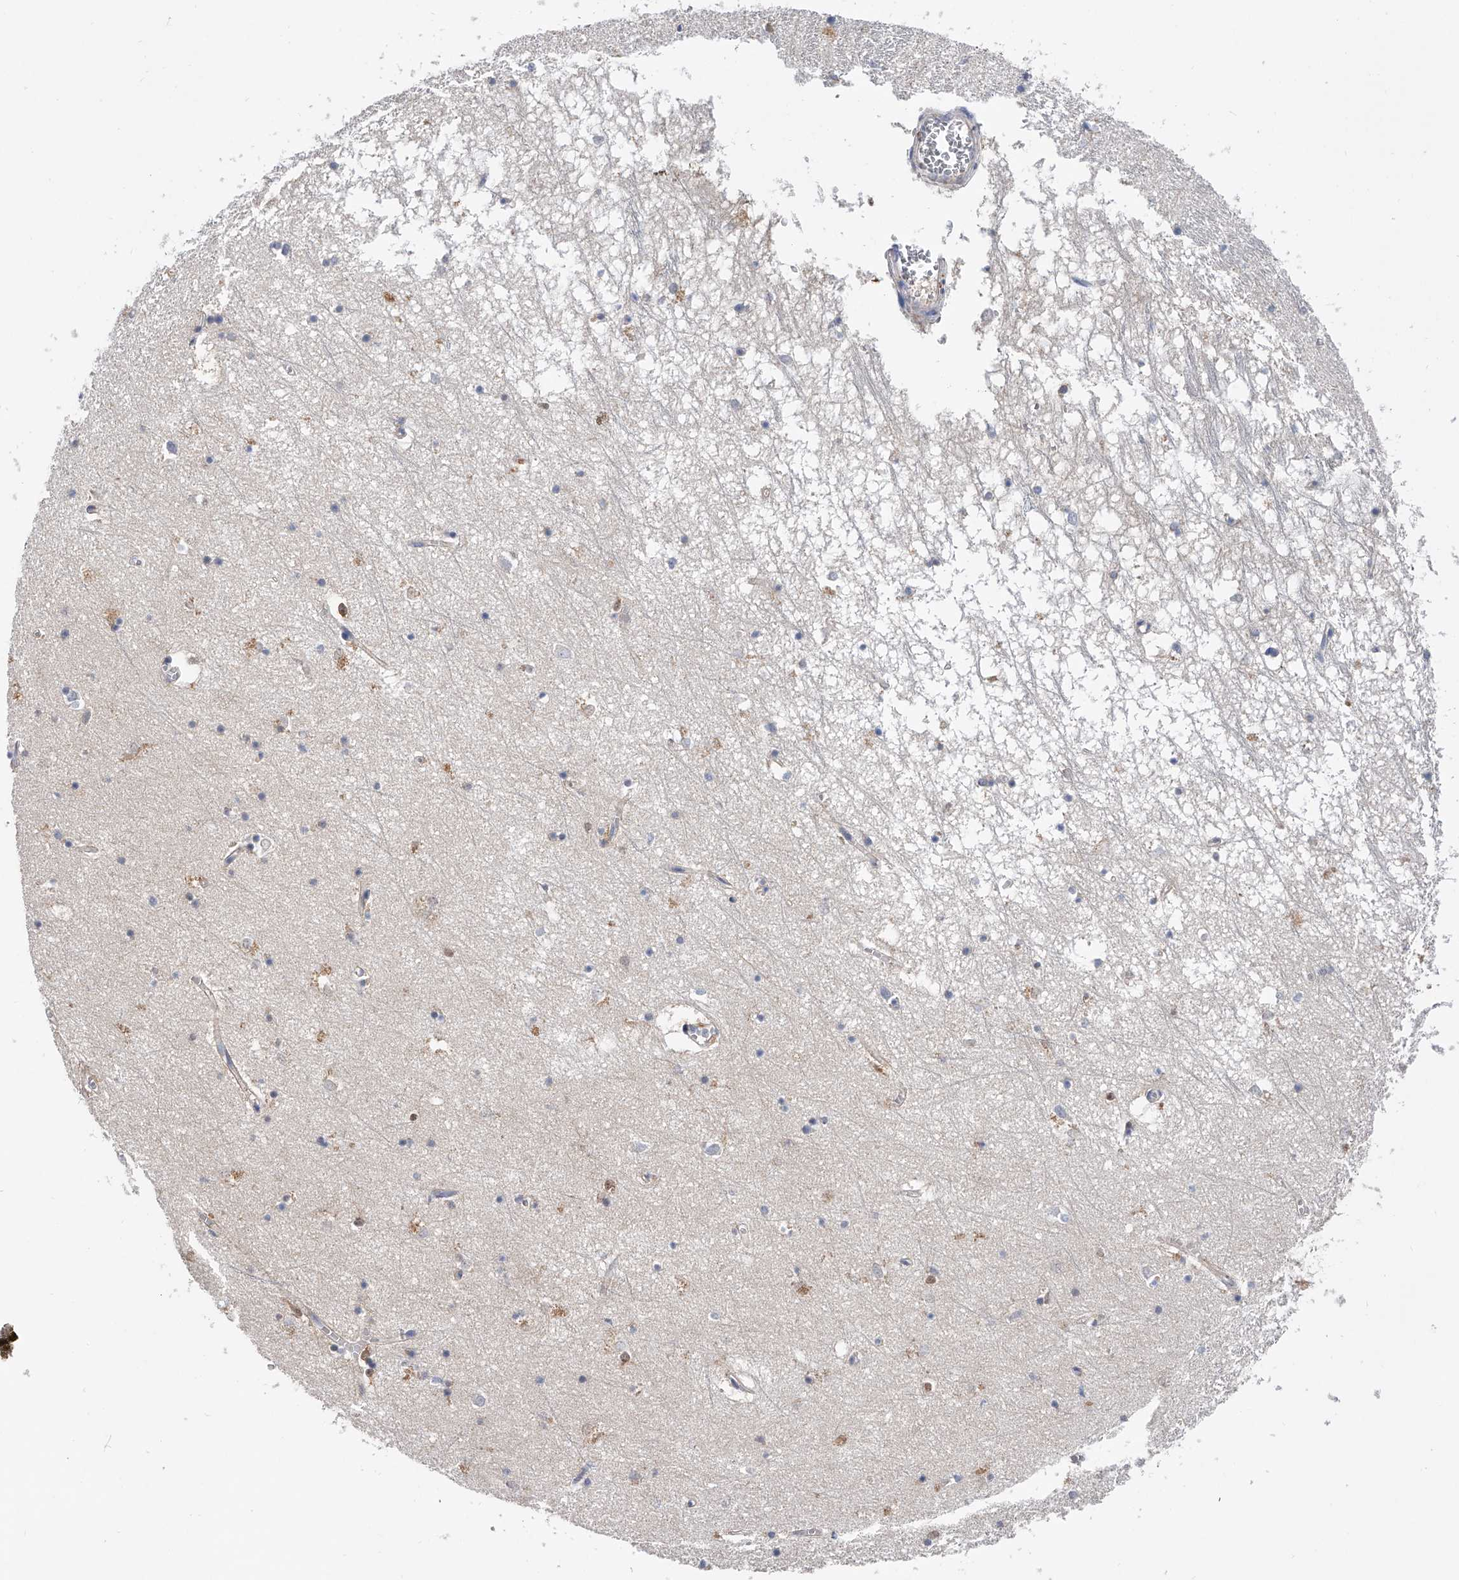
{"staining": {"intensity": "moderate", "quantity": "<25%", "location": "cytoplasmic/membranous,nuclear"}, "tissue": "hippocampus", "cell_type": "Glial cells", "image_type": "normal", "snomed": [{"axis": "morphology", "description": "Normal tissue, NOS"}, {"axis": "topography", "description": "Hippocampus"}], "caption": "Hippocampus stained with DAB (3,3'-diaminobenzidine) immunohistochemistry displays low levels of moderate cytoplasmic/membranous,nuclear positivity in approximately <25% of glial cells.", "gene": "PGM3", "patient": {"sex": "male", "age": 70}}